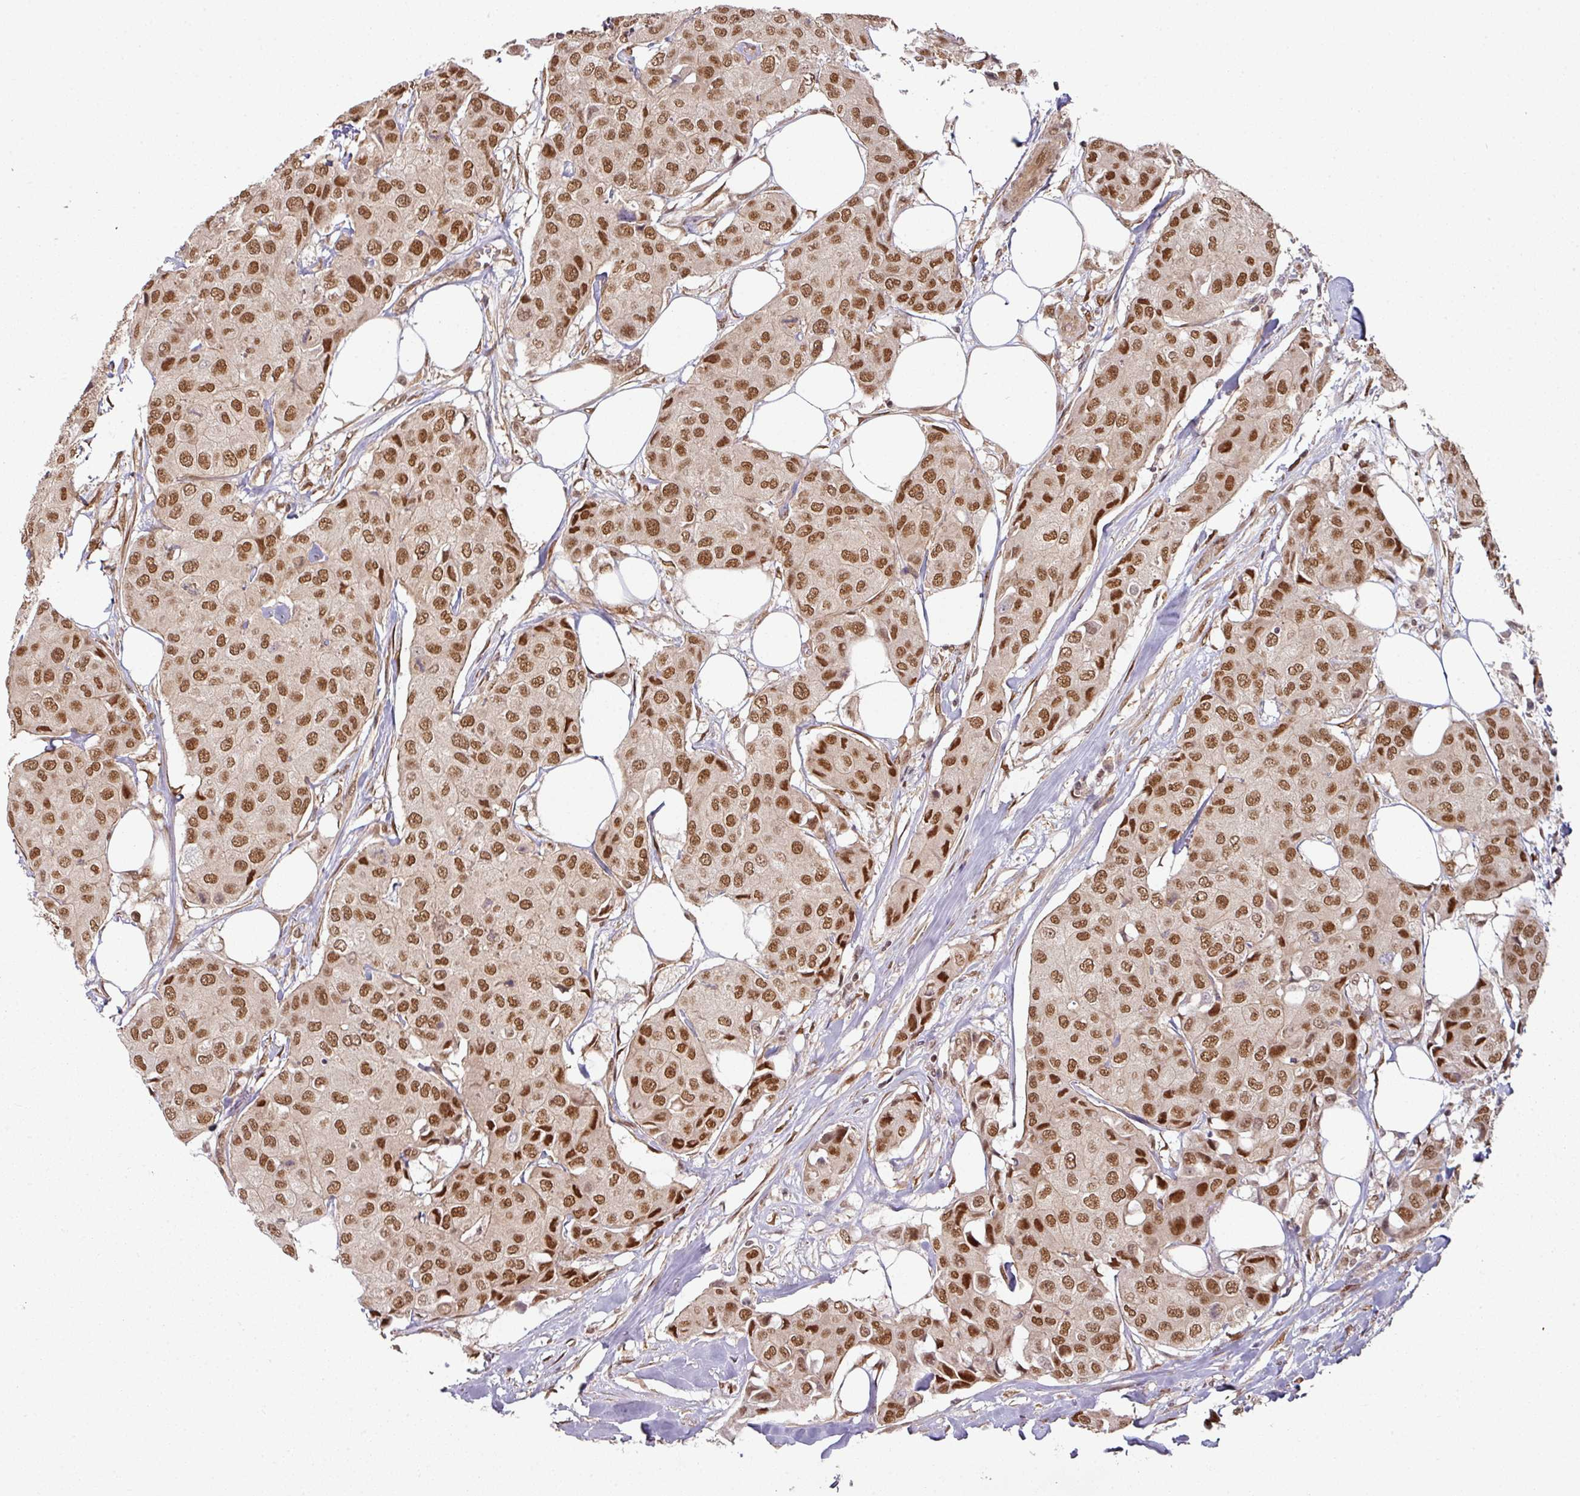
{"staining": {"intensity": "moderate", "quantity": ">75%", "location": "nuclear"}, "tissue": "breast cancer", "cell_type": "Tumor cells", "image_type": "cancer", "snomed": [{"axis": "morphology", "description": "Duct carcinoma"}, {"axis": "topography", "description": "Breast"}], "caption": "IHC photomicrograph of neoplastic tissue: breast cancer (intraductal carcinoma) stained using immunohistochemistry demonstrates medium levels of moderate protein expression localized specifically in the nuclear of tumor cells, appearing as a nuclear brown color.", "gene": "SIK3", "patient": {"sex": "female", "age": 80}}